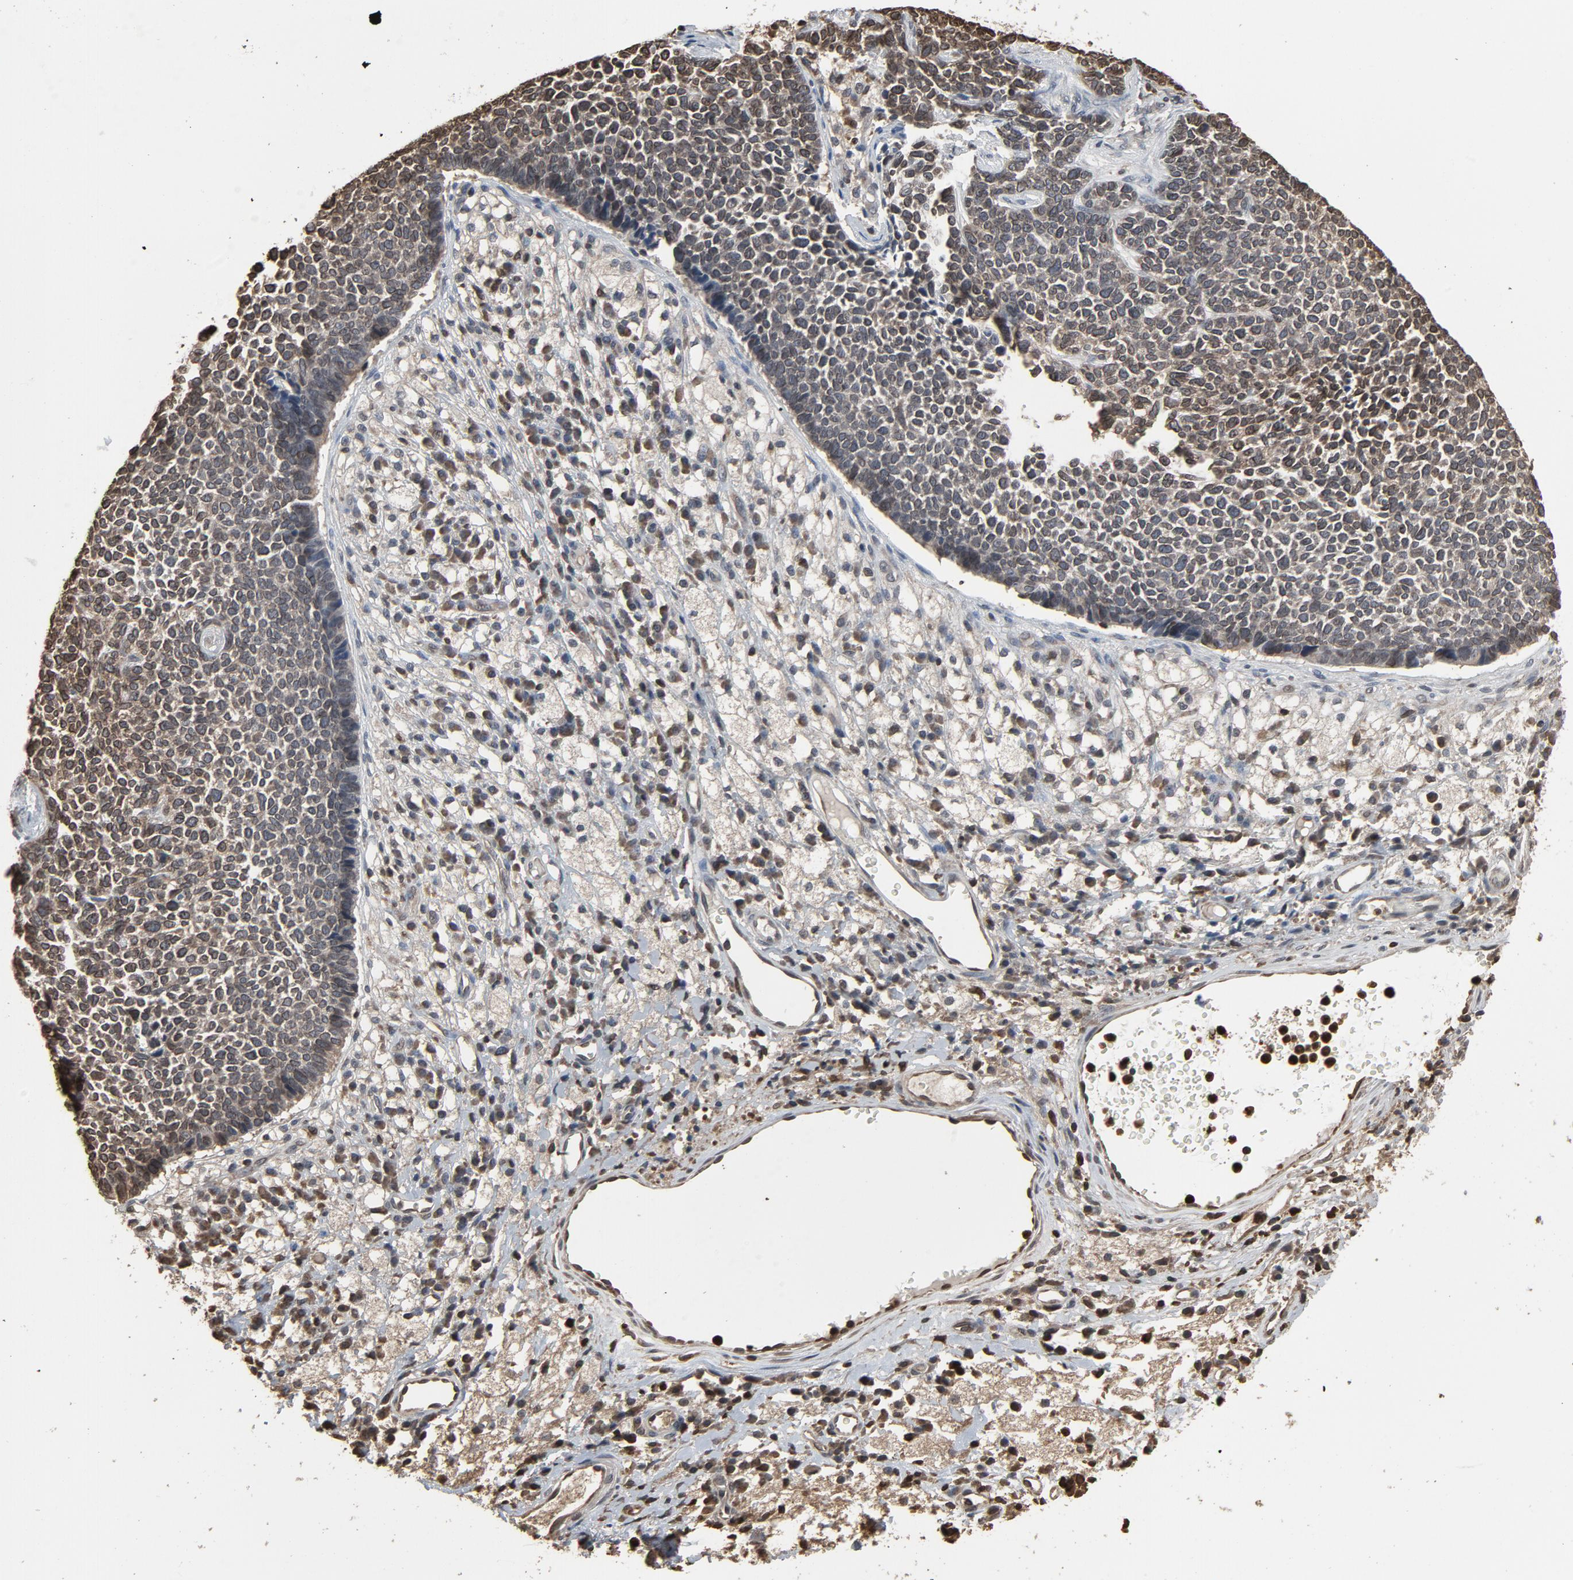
{"staining": {"intensity": "negative", "quantity": "none", "location": "none"}, "tissue": "skin cancer", "cell_type": "Tumor cells", "image_type": "cancer", "snomed": [{"axis": "morphology", "description": "Basal cell carcinoma"}, {"axis": "topography", "description": "Skin"}], "caption": "Tumor cells show no significant protein positivity in skin cancer (basal cell carcinoma).", "gene": "UBE2D1", "patient": {"sex": "female", "age": 84}}